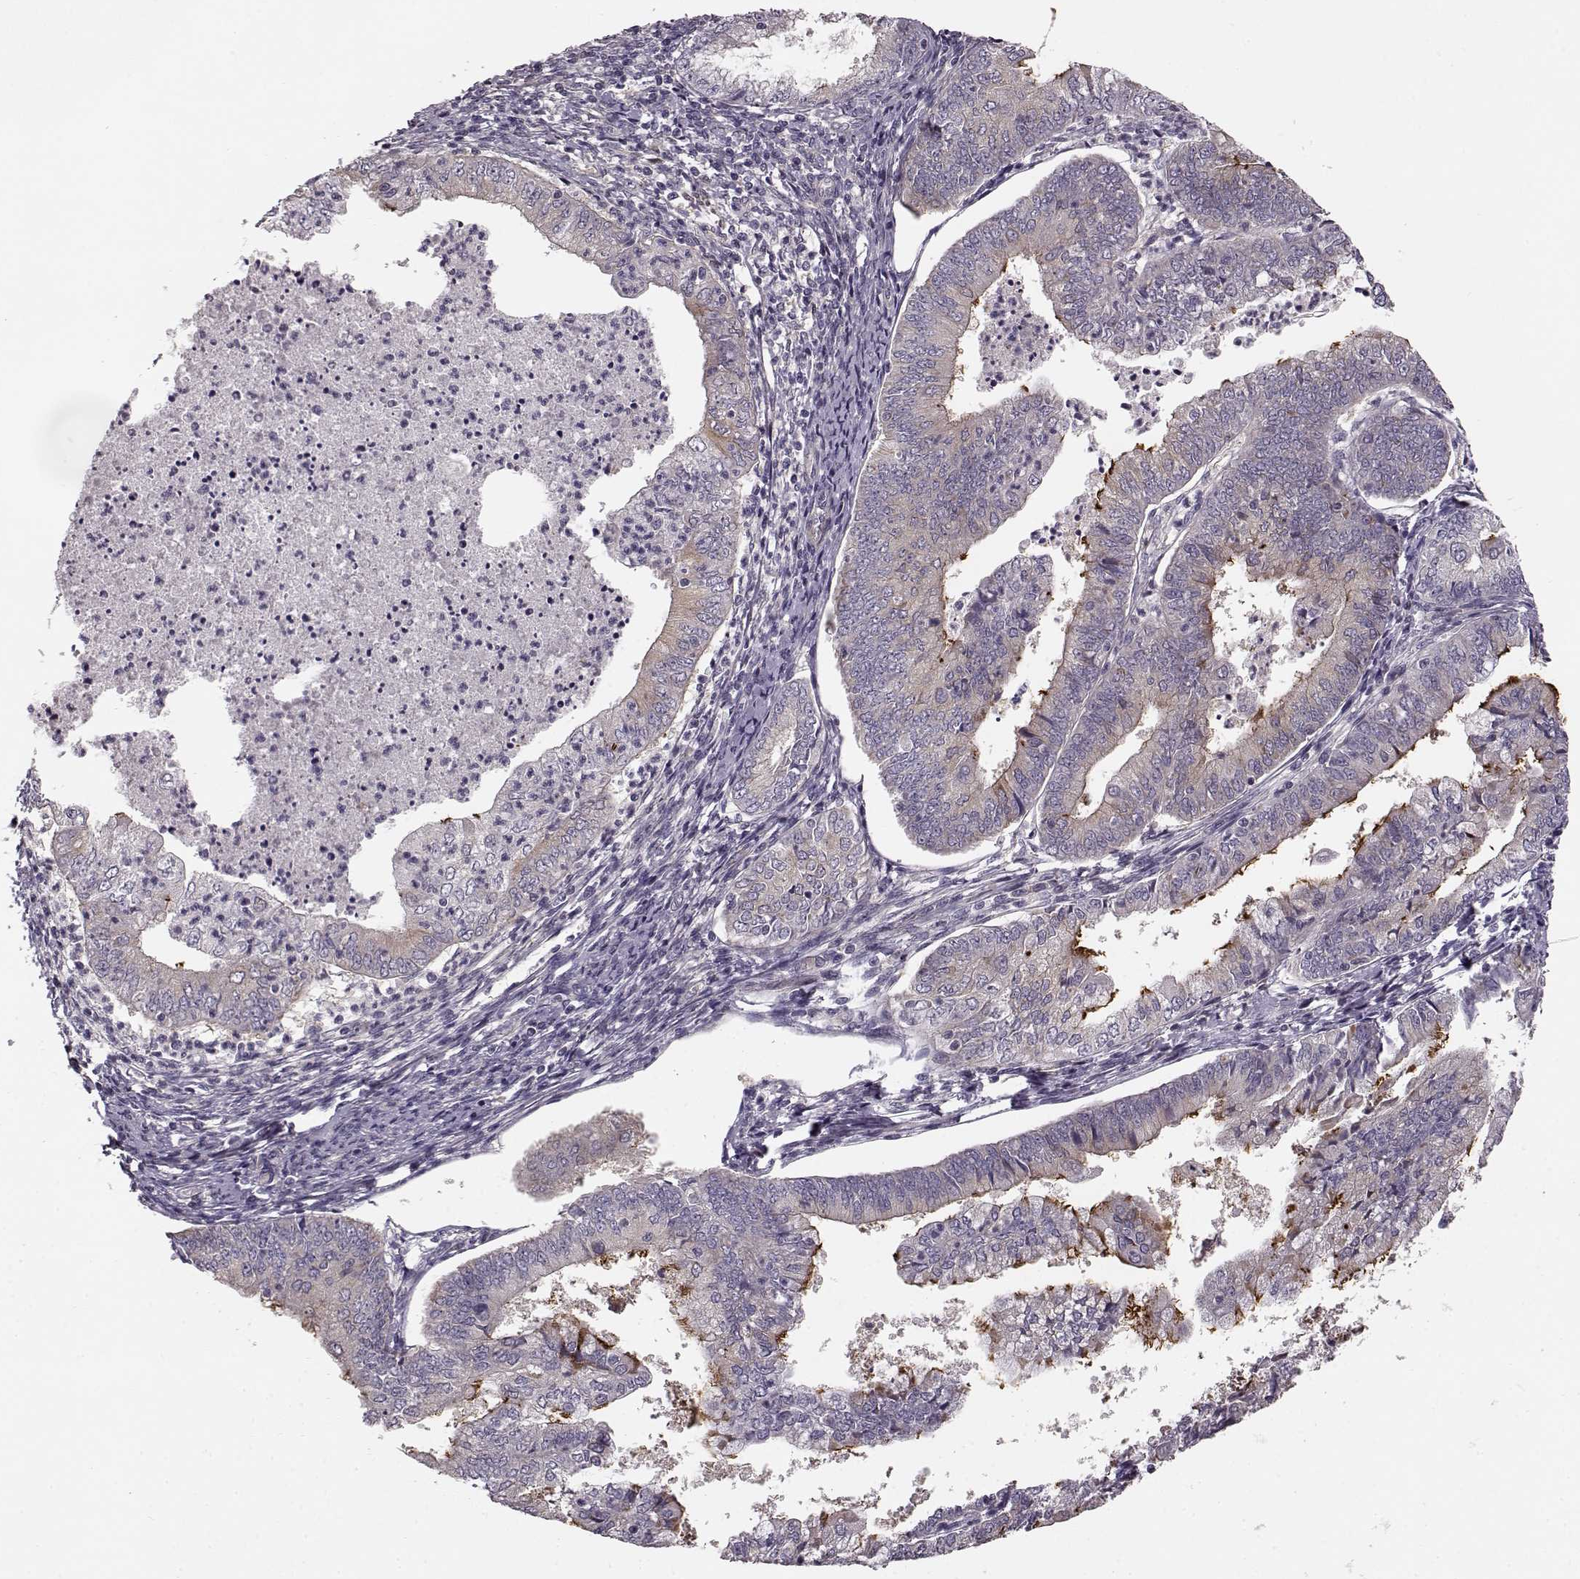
{"staining": {"intensity": "moderate", "quantity": "25%-75%", "location": "cytoplasmic/membranous"}, "tissue": "endometrial cancer", "cell_type": "Tumor cells", "image_type": "cancer", "snomed": [{"axis": "morphology", "description": "Adenocarcinoma, NOS"}, {"axis": "topography", "description": "Endometrium"}], "caption": "Tumor cells show medium levels of moderate cytoplasmic/membranous expression in about 25%-75% of cells in human endometrial cancer.", "gene": "MTR", "patient": {"sex": "female", "age": 55}}